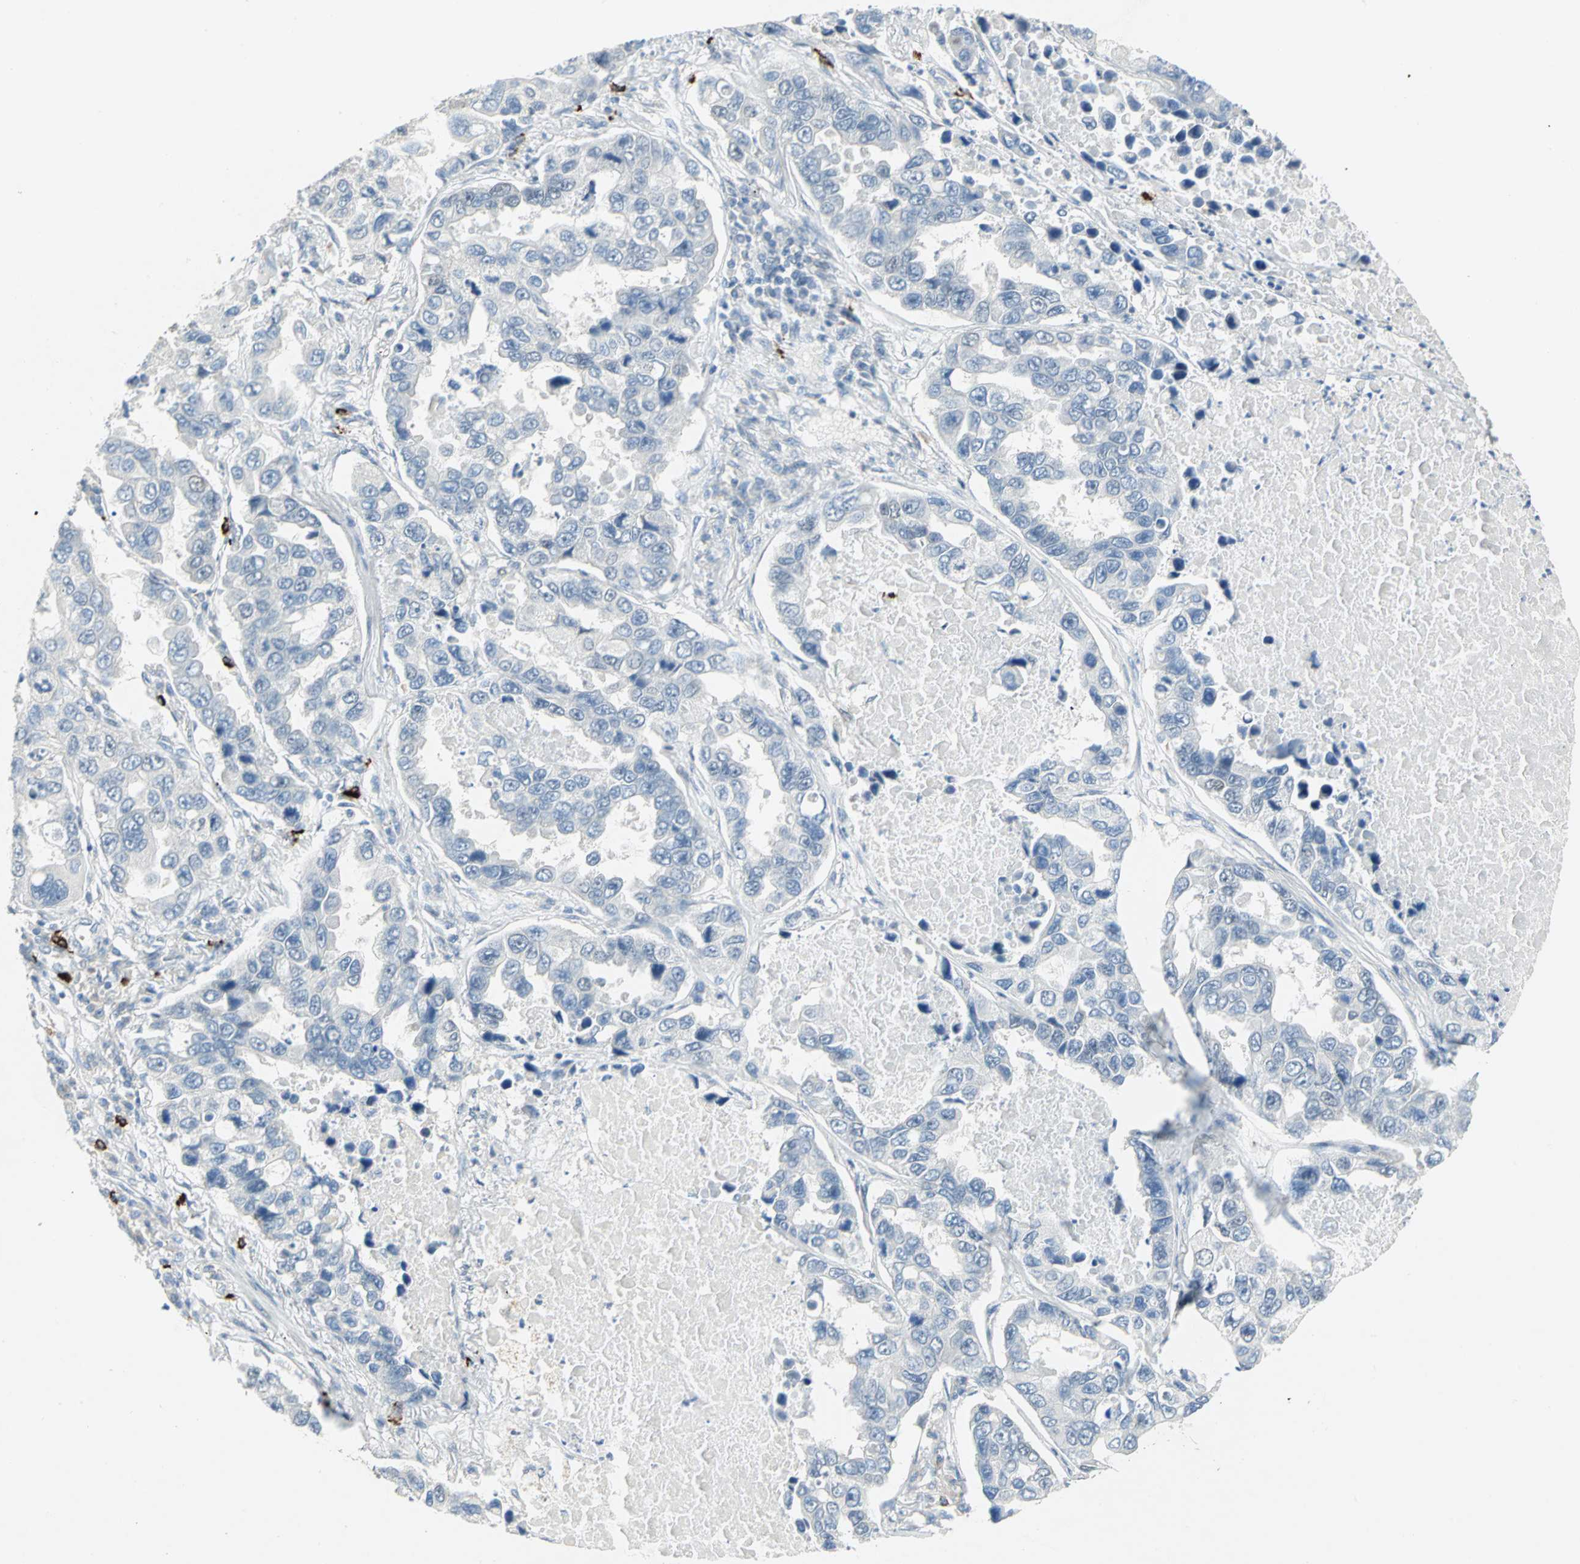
{"staining": {"intensity": "negative", "quantity": "none", "location": "none"}, "tissue": "lung cancer", "cell_type": "Tumor cells", "image_type": "cancer", "snomed": [{"axis": "morphology", "description": "Adenocarcinoma, NOS"}, {"axis": "topography", "description": "Lung"}], "caption": "Tumor cells show no significant protein positivity in lung adenocarcinoma.", "gene": "NAB2", "patient": {"sex": "male", "age": 64}}